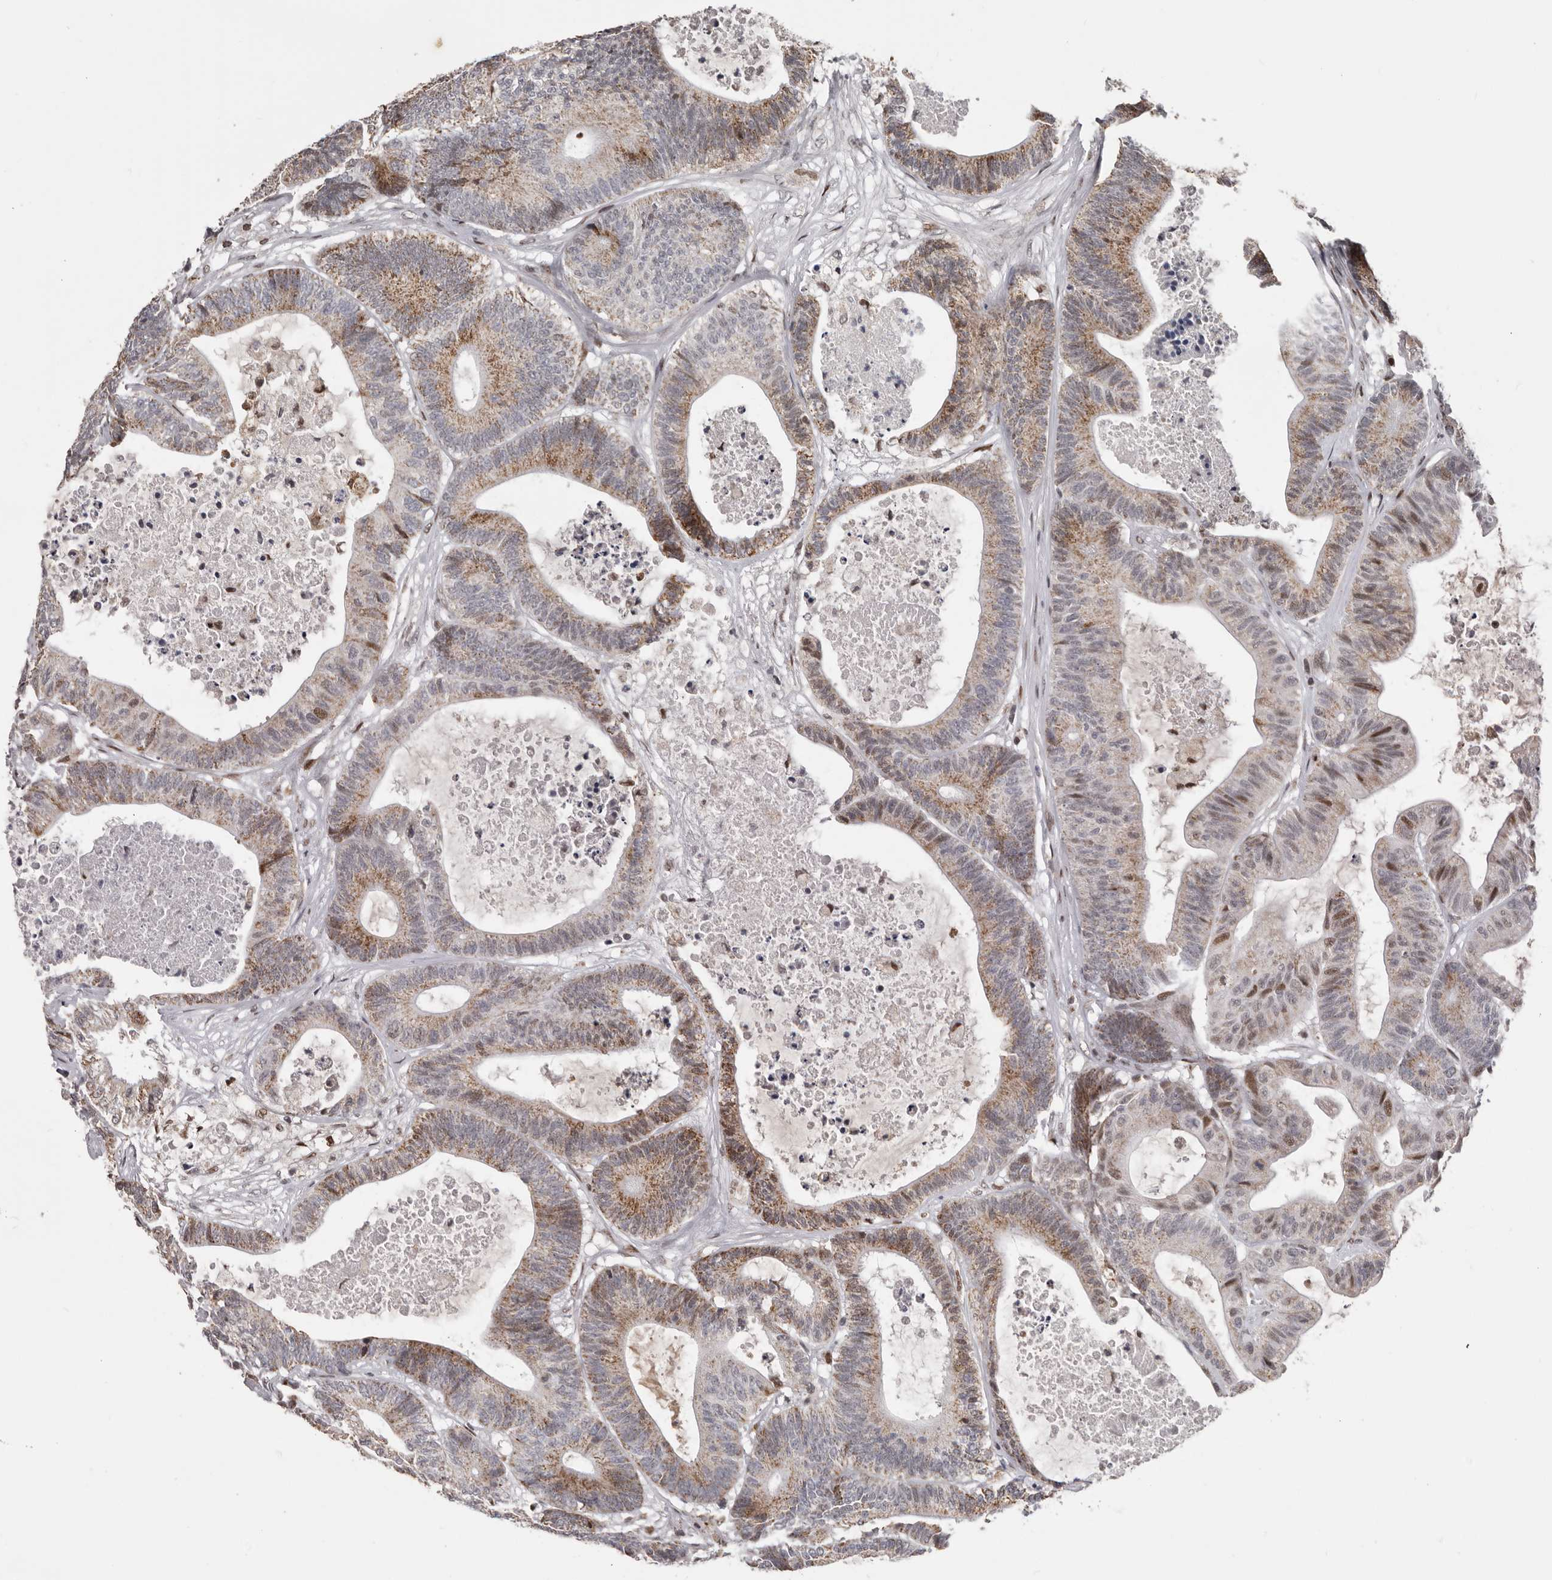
{"staining": {"intensity": "moderate", "quantity": ">75%", "location": "cytoplasmic/membranous,nuclear"}, "tissue": "colorectal cancer", "cell_type": "Tumor cells", "image_type": "cancer", "snomed": [{"axis": "morphology", "description": "Adenocarcinoma, NOS"}, {"axis": "topography", "description": "Colon"}], "caption": "Protein expression by IHC shows moderate cytoplasmic/membranous and nuclear staining in about >75% of tumor cells in colorectal cancer.", "gene": "C17orf99", "patient": {"sex": "female", "age": 84}}